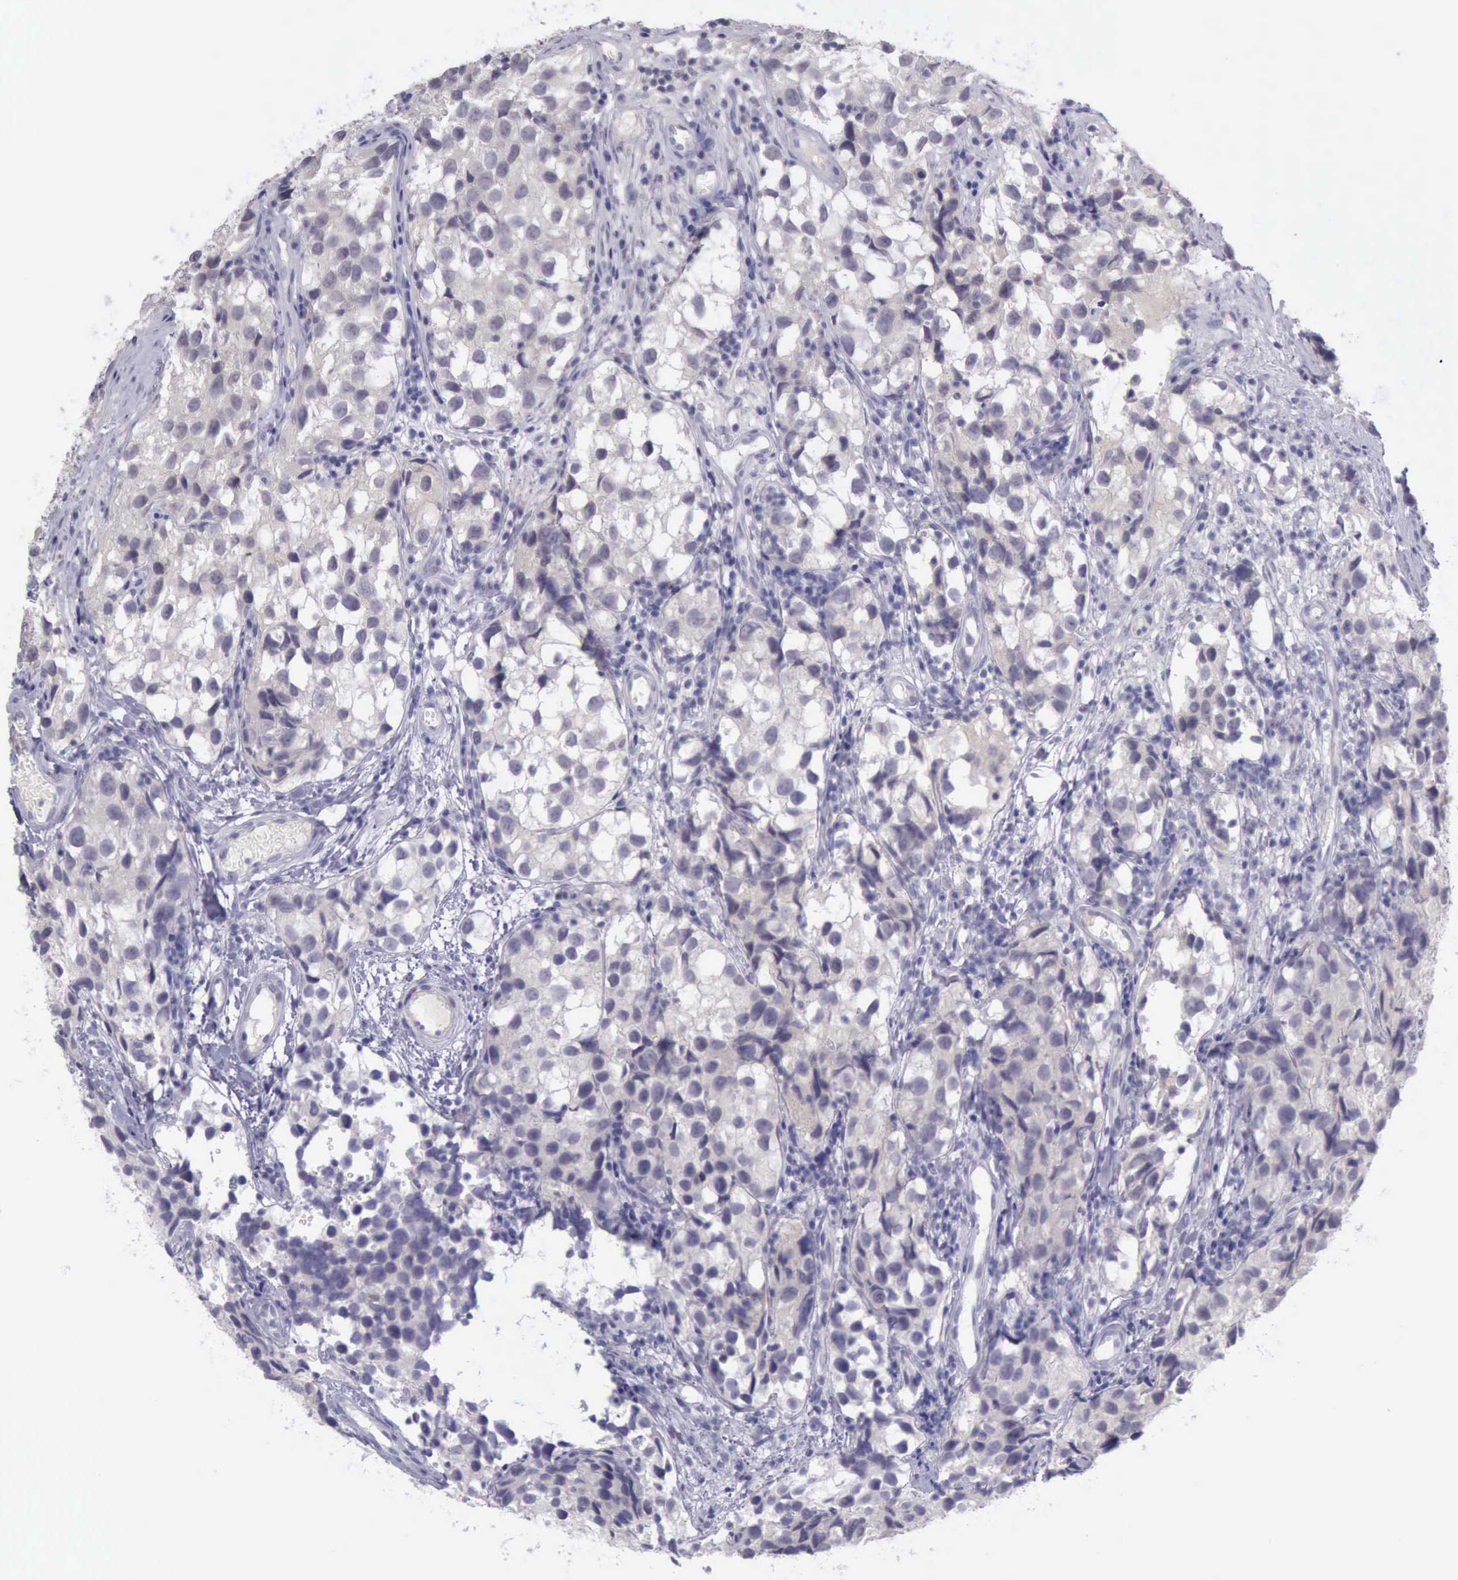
{"staining": {"intensity": "negative", "quantity": "none", "location": "none"}, "tissue": "testis cancer", "cell_type": "Tumor cells", "image_type": "cancer", "snomed": [{"axis": "morphology", "description": "Seminoma, NOS"}, {"axis": "topography", "description": "Testis"}], "caption": "An immunohistochemistry micrograph of seminoma (testis) is shown. There is no staining in tumor cells of seminoma (testis). (Brightfield microscopy of DAB IHC at high magnification).", "gene": "ARNT2", "patient": {"sex": "male", "age": 39}}